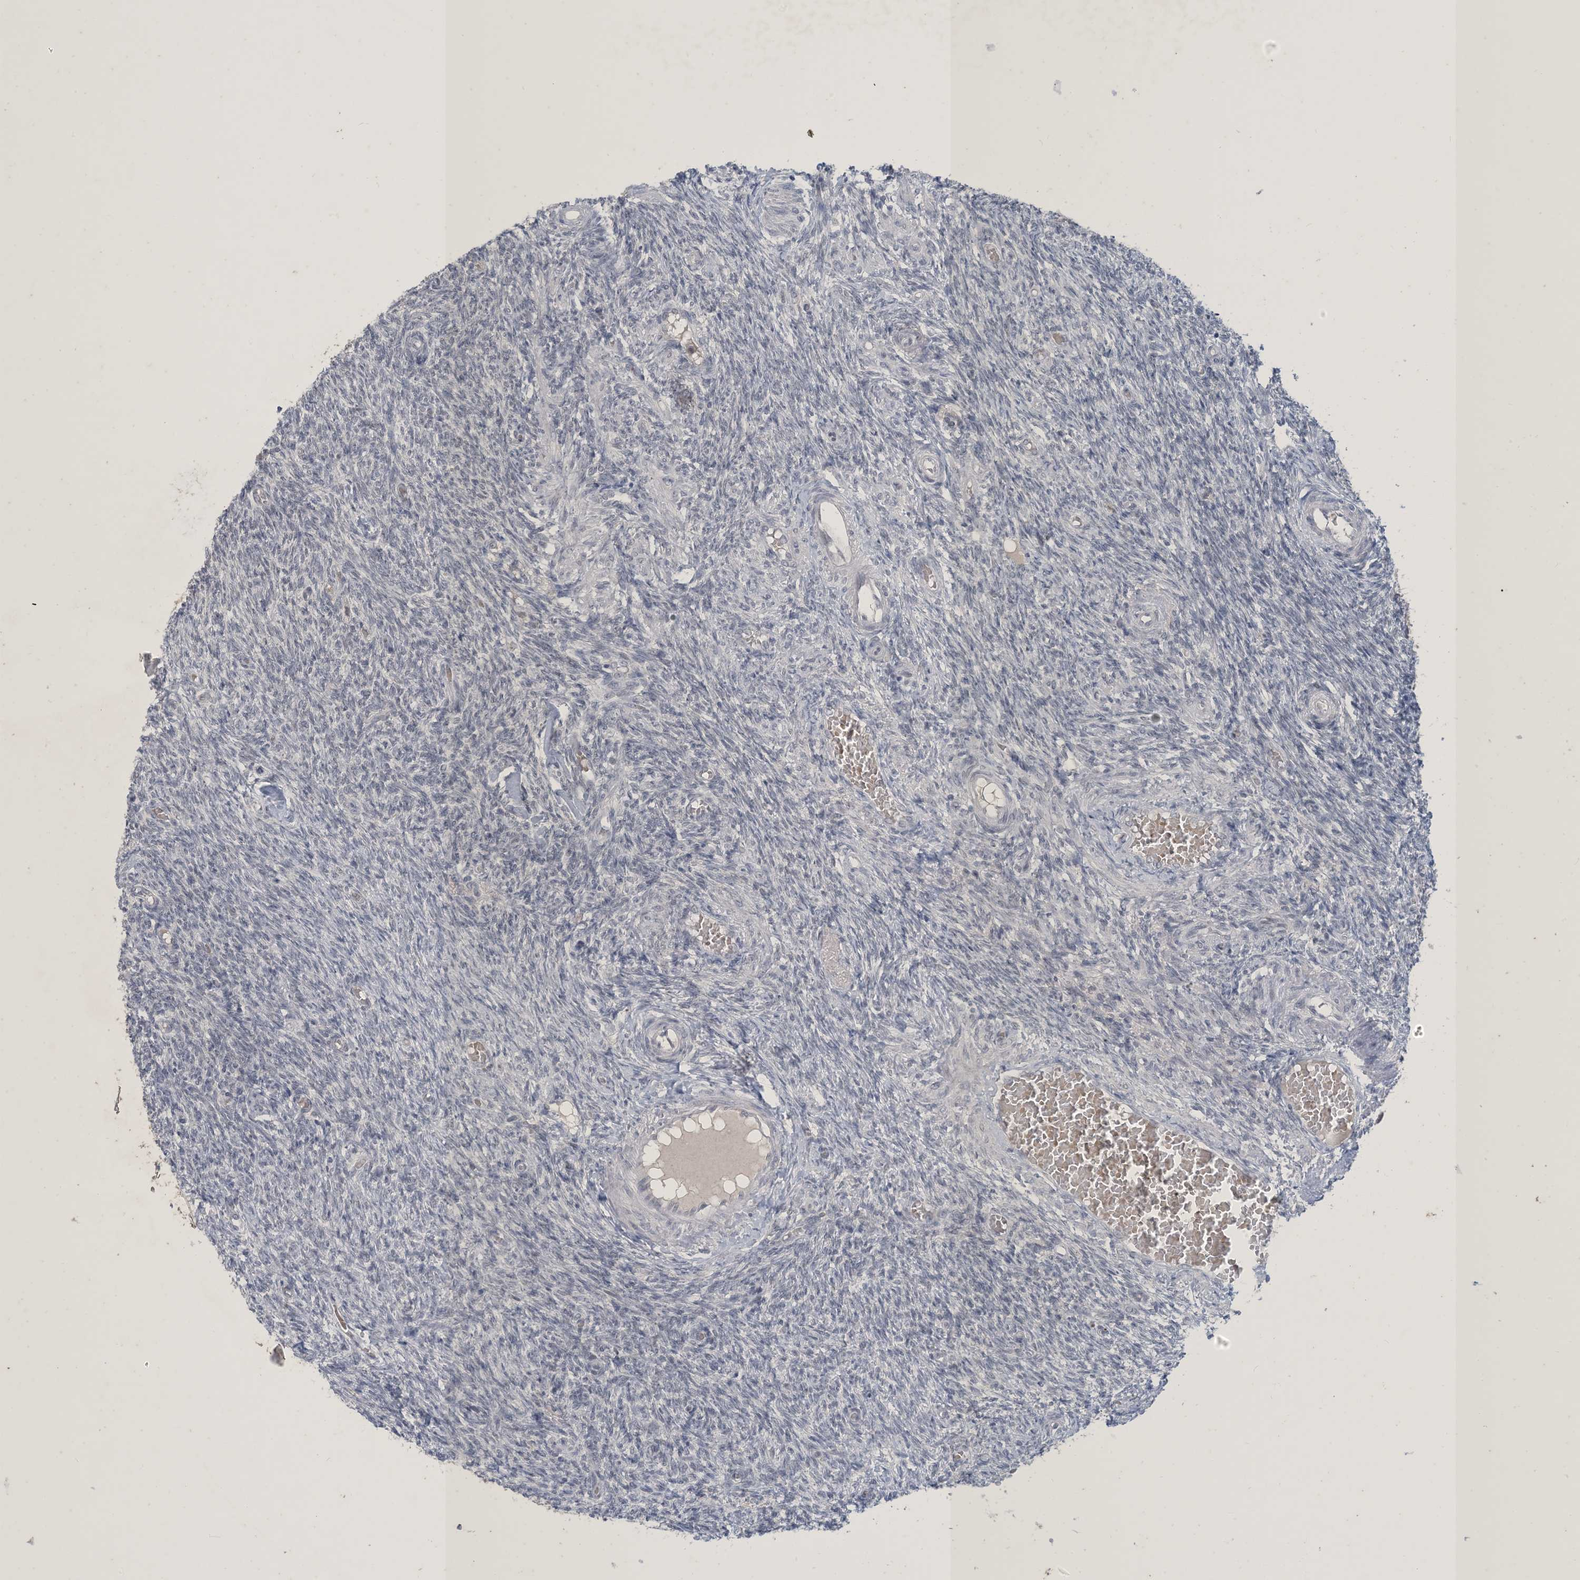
{"staining": {"intensity": "negative", "quantity": "none", "location": "none"}, "tissue": "ovary", "cell_type": "Ovarian stroma cells", "image_type": "normal", "snomed": [{"axis": "morphology", "description": "Normal tissue, NOS"}, {"axis": "topography", "description": "Ovary"}], "caption": "The IHC image has no significant positivity in ovarian stroma cells of ovary.", "gene": "ZNF674", "patient": {"sex": "female", "age": 27}}